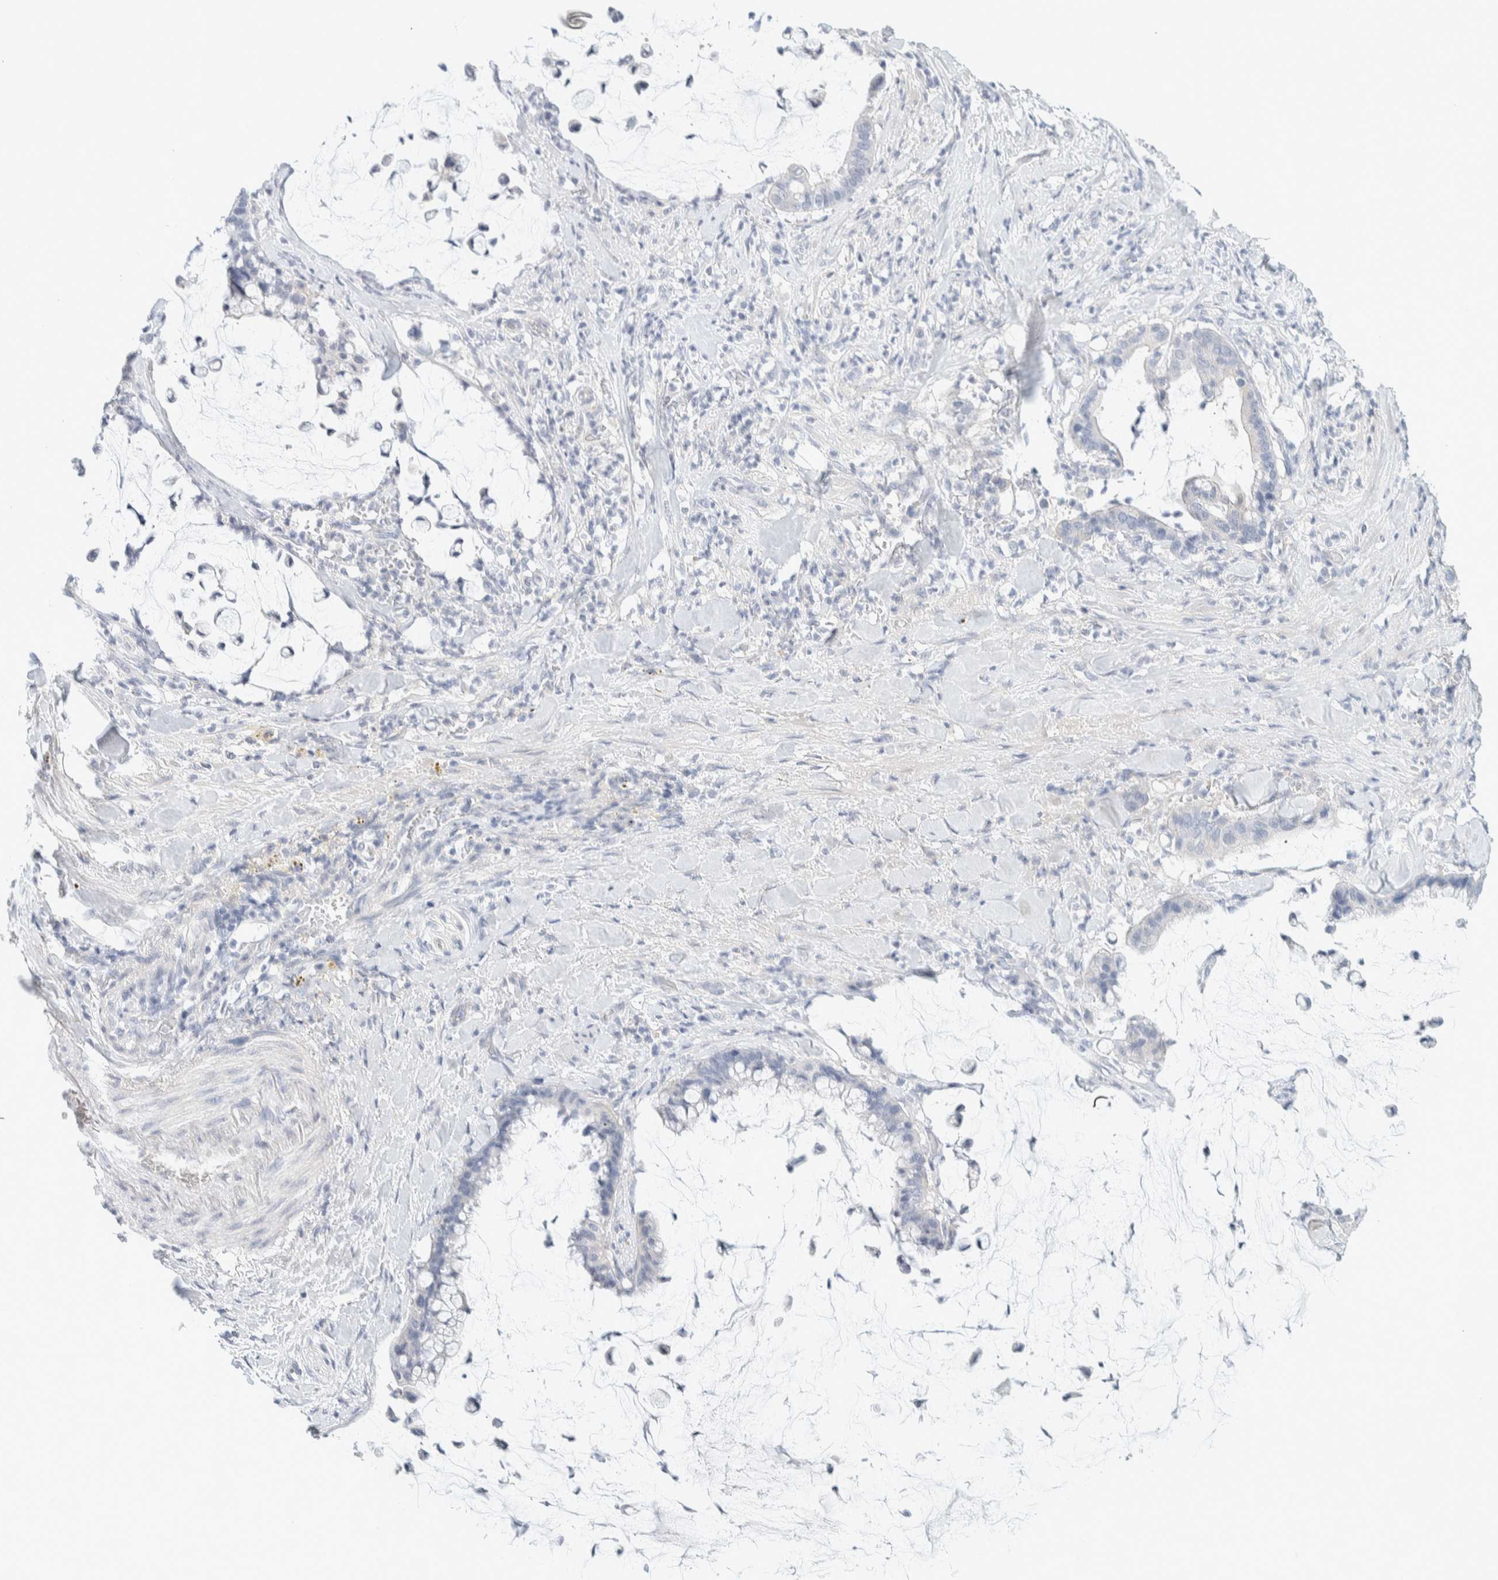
{"staining": {"intensity": "negative", "quantity": "none", "location": "none"}, "tissue": "pancreatic cancer", "cell_type": "Tumor cells", "image_type": "cancer", "snomed": [{"axis": "morphology", "description": "Adenocarcinoma, NOS"}, {"axis": "topography", "description": "Pancreas"}], "caption": "The immunohistochemistry micrograph has no significant positivity in tumor cells of adenocarcinoma (pancreatic) tissue.", "gene": "ALOX12B", "patient": {"sex": "male", "age": 41}}